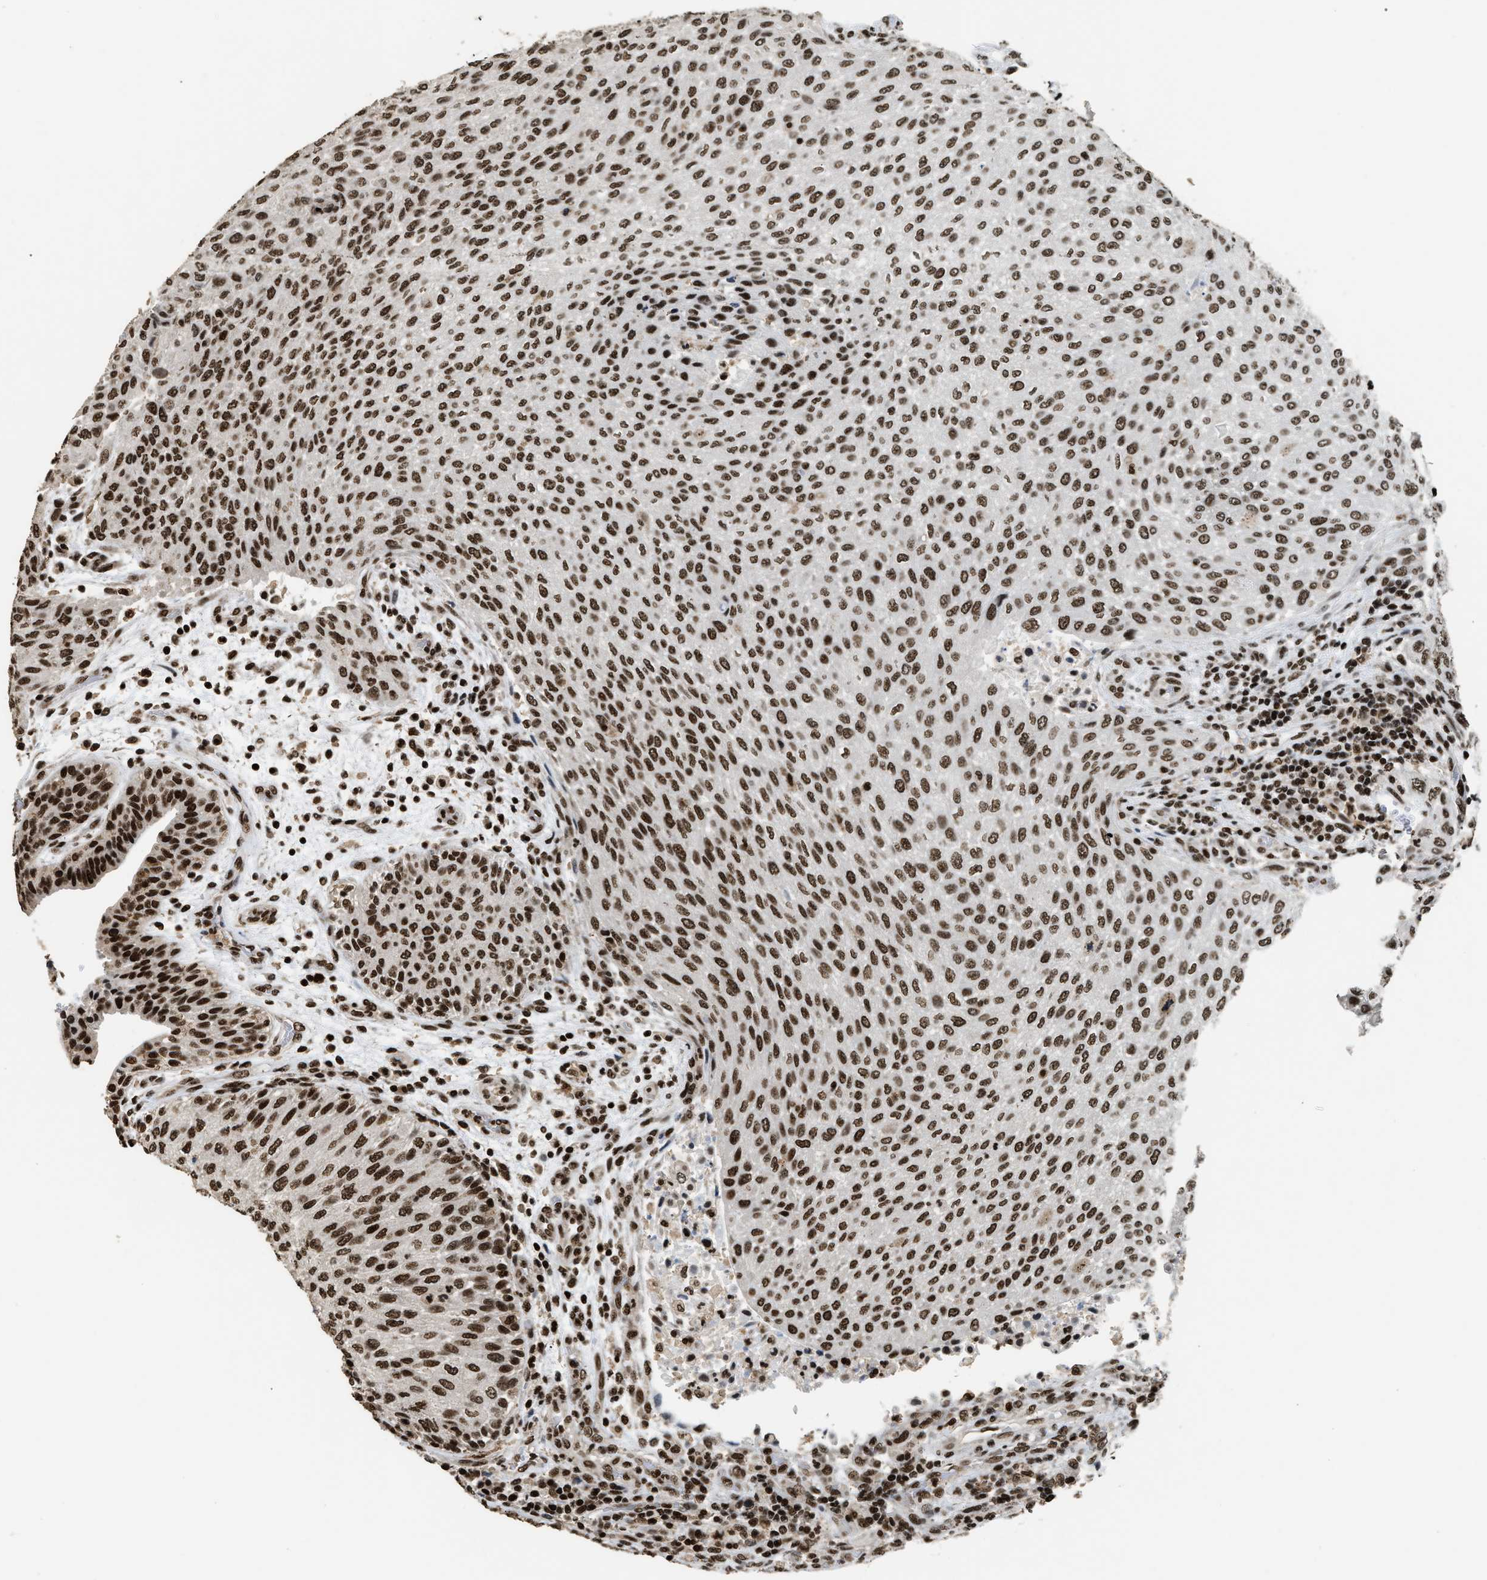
{"staining": {"intensity": "strong", "quantity": ">75%", "location": "nuclear"}, "tissue": "urothelial cancer", "cell_type": "Tumor cells", "image_type": "cancer", "snomed": [{"axis": "morphology", "description": "Urothelial carcinoma, Low grade"}, {"axis": "morphology", "description": "Urothelial carcinoma, High grade"}, {"axis": "topography", "description": "Urinary bladder"}], "caption": "Human urothelial cancer stained for a protein (brown) exhibits strong nuclear positive staining in about >75% of tumor cells.", "gene": "RAD21", "patient": {"sex": "male", "age": 35}}